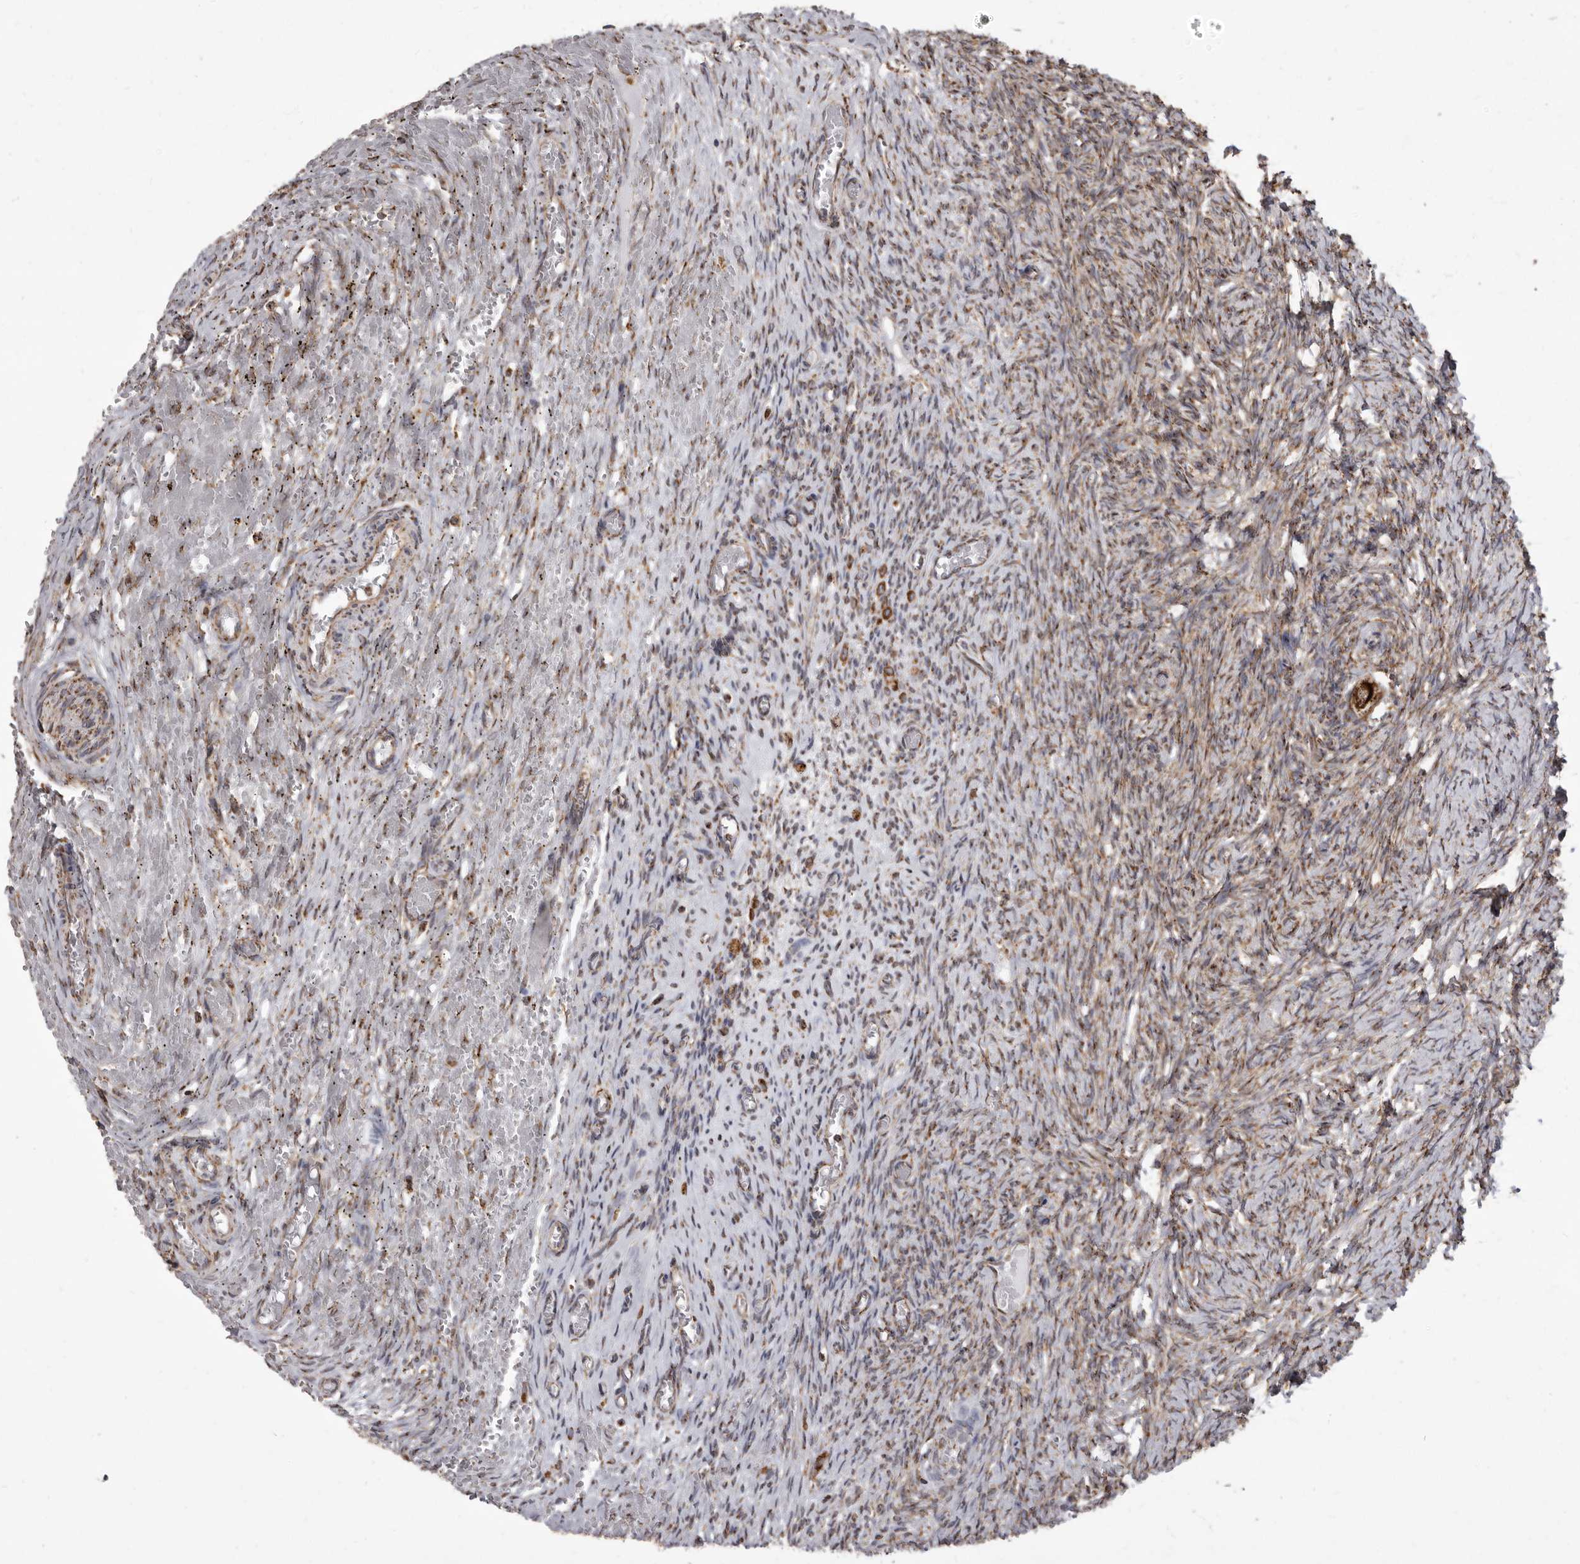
{"staining": {"intensity": "strong", "quantity": ">75%", "location": "cytoplasmic/membranous"}, "tissue": "ovary", "cell_type": "Follicle cells", "image_type": "normal", "snomed": [{"axis": "morphology", "description": "Adenocarcinoma, NOS"}, {"axis": "topography", "description": "Endometrium"}], "caption": "Immunohistochemistry (DAB (3,3'-diaminobenzidine)) staining of benign ovary shows strong cytoplasmic/membranous protein expression in about >75% of follicle cells.", "gene": "CDK5RAP3", "patient": {"sex": "female", "age": 32}}